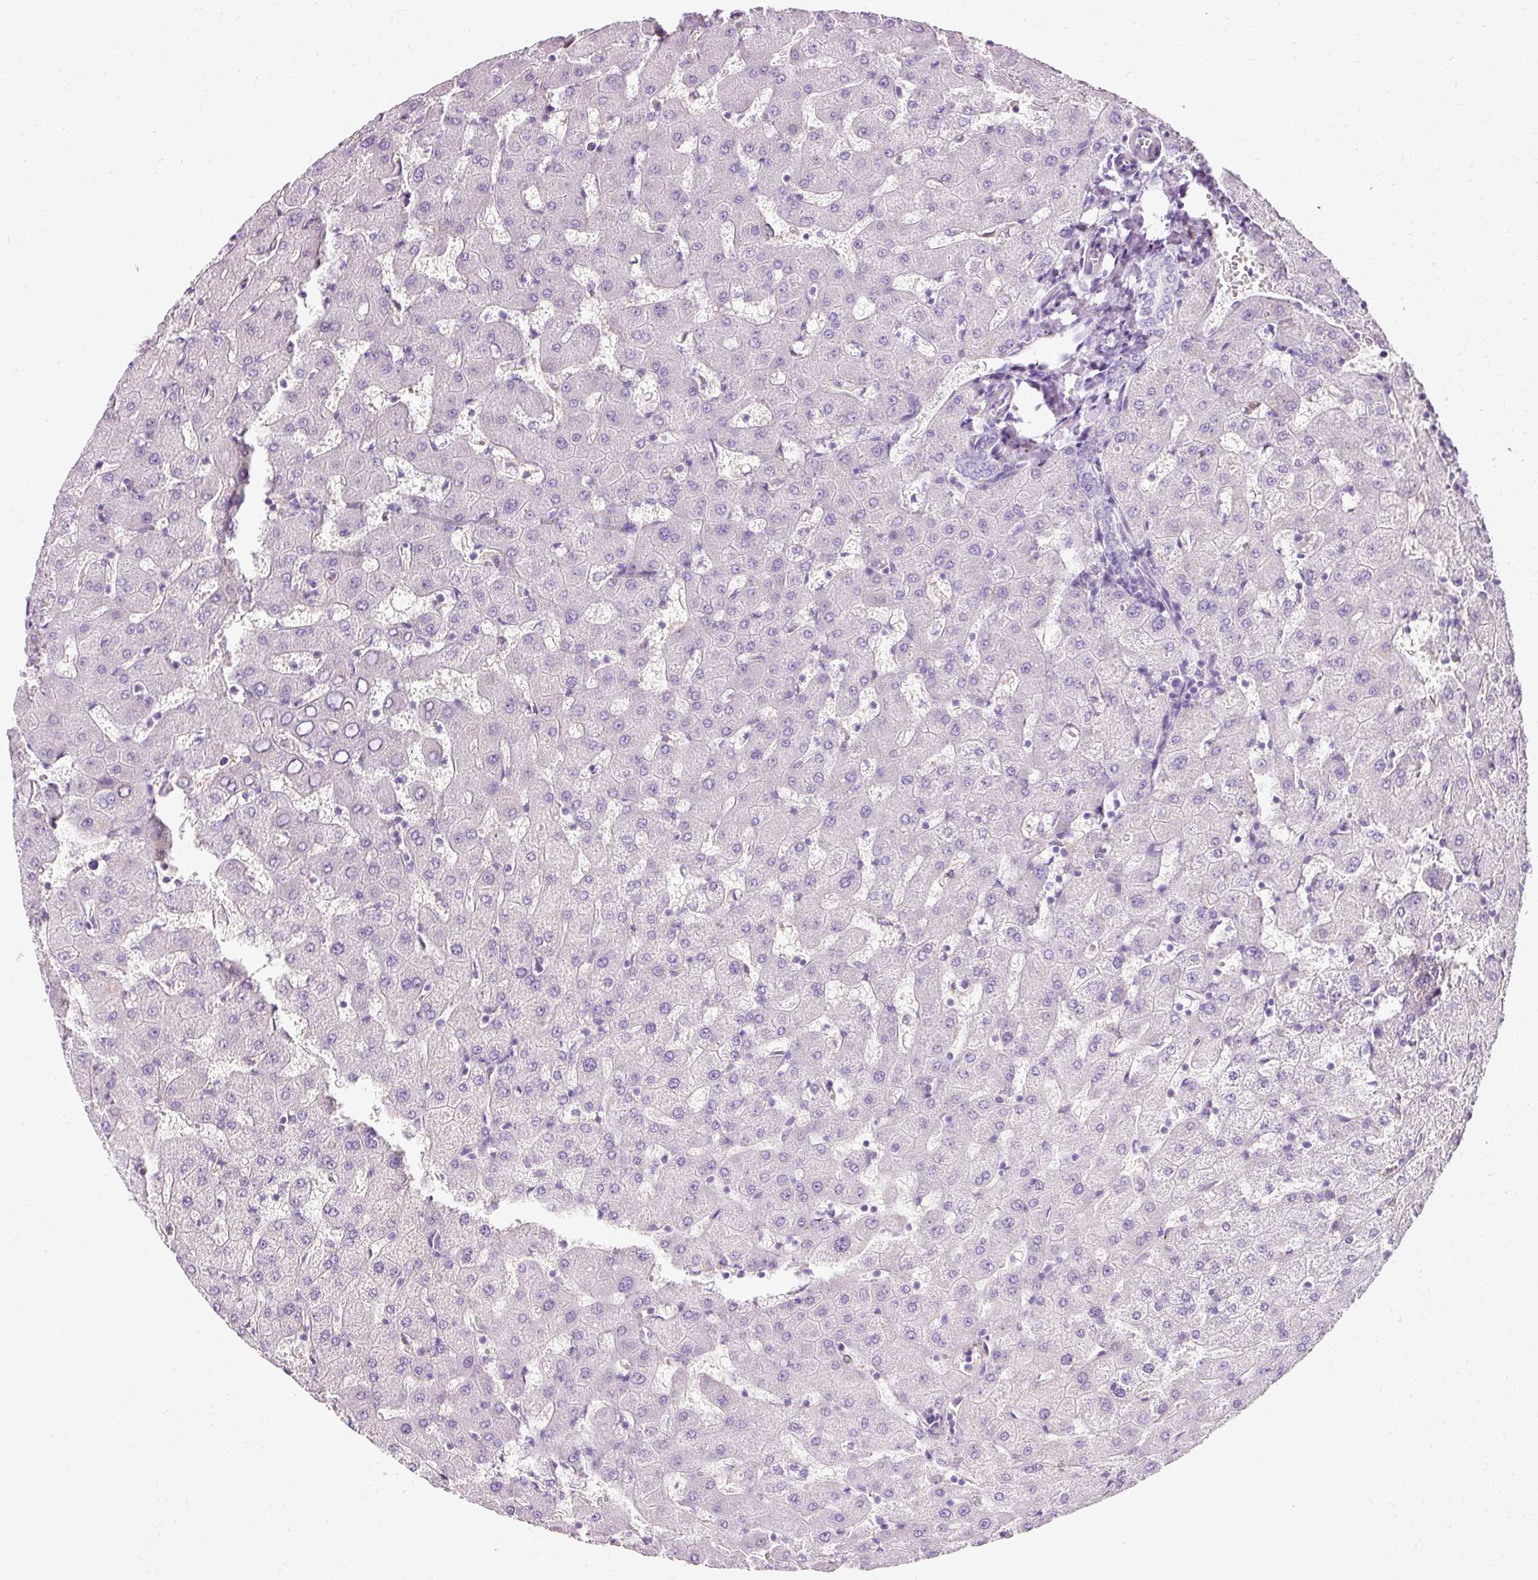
{"staining": {"intensity": "negative", "quantity": "none", "location": "none"}, "tissue": "liver", "cell_type": "Cholangiocytes", "image_type": "normal", "snomed": [{"axis": "morphology", "description": "Normal tissue, NOS"}, {"axis": "topography", "description": "Liver"}], "caption": "Immunohistochemistry (IHC) of benign liver demonstrates no staining in cholangiocytes. (Immunohistochemistry (IHC), brightfield microscopy, high magnification).", "gene": "CLDN25", "patient": {"sex": "female", "age": 63}}